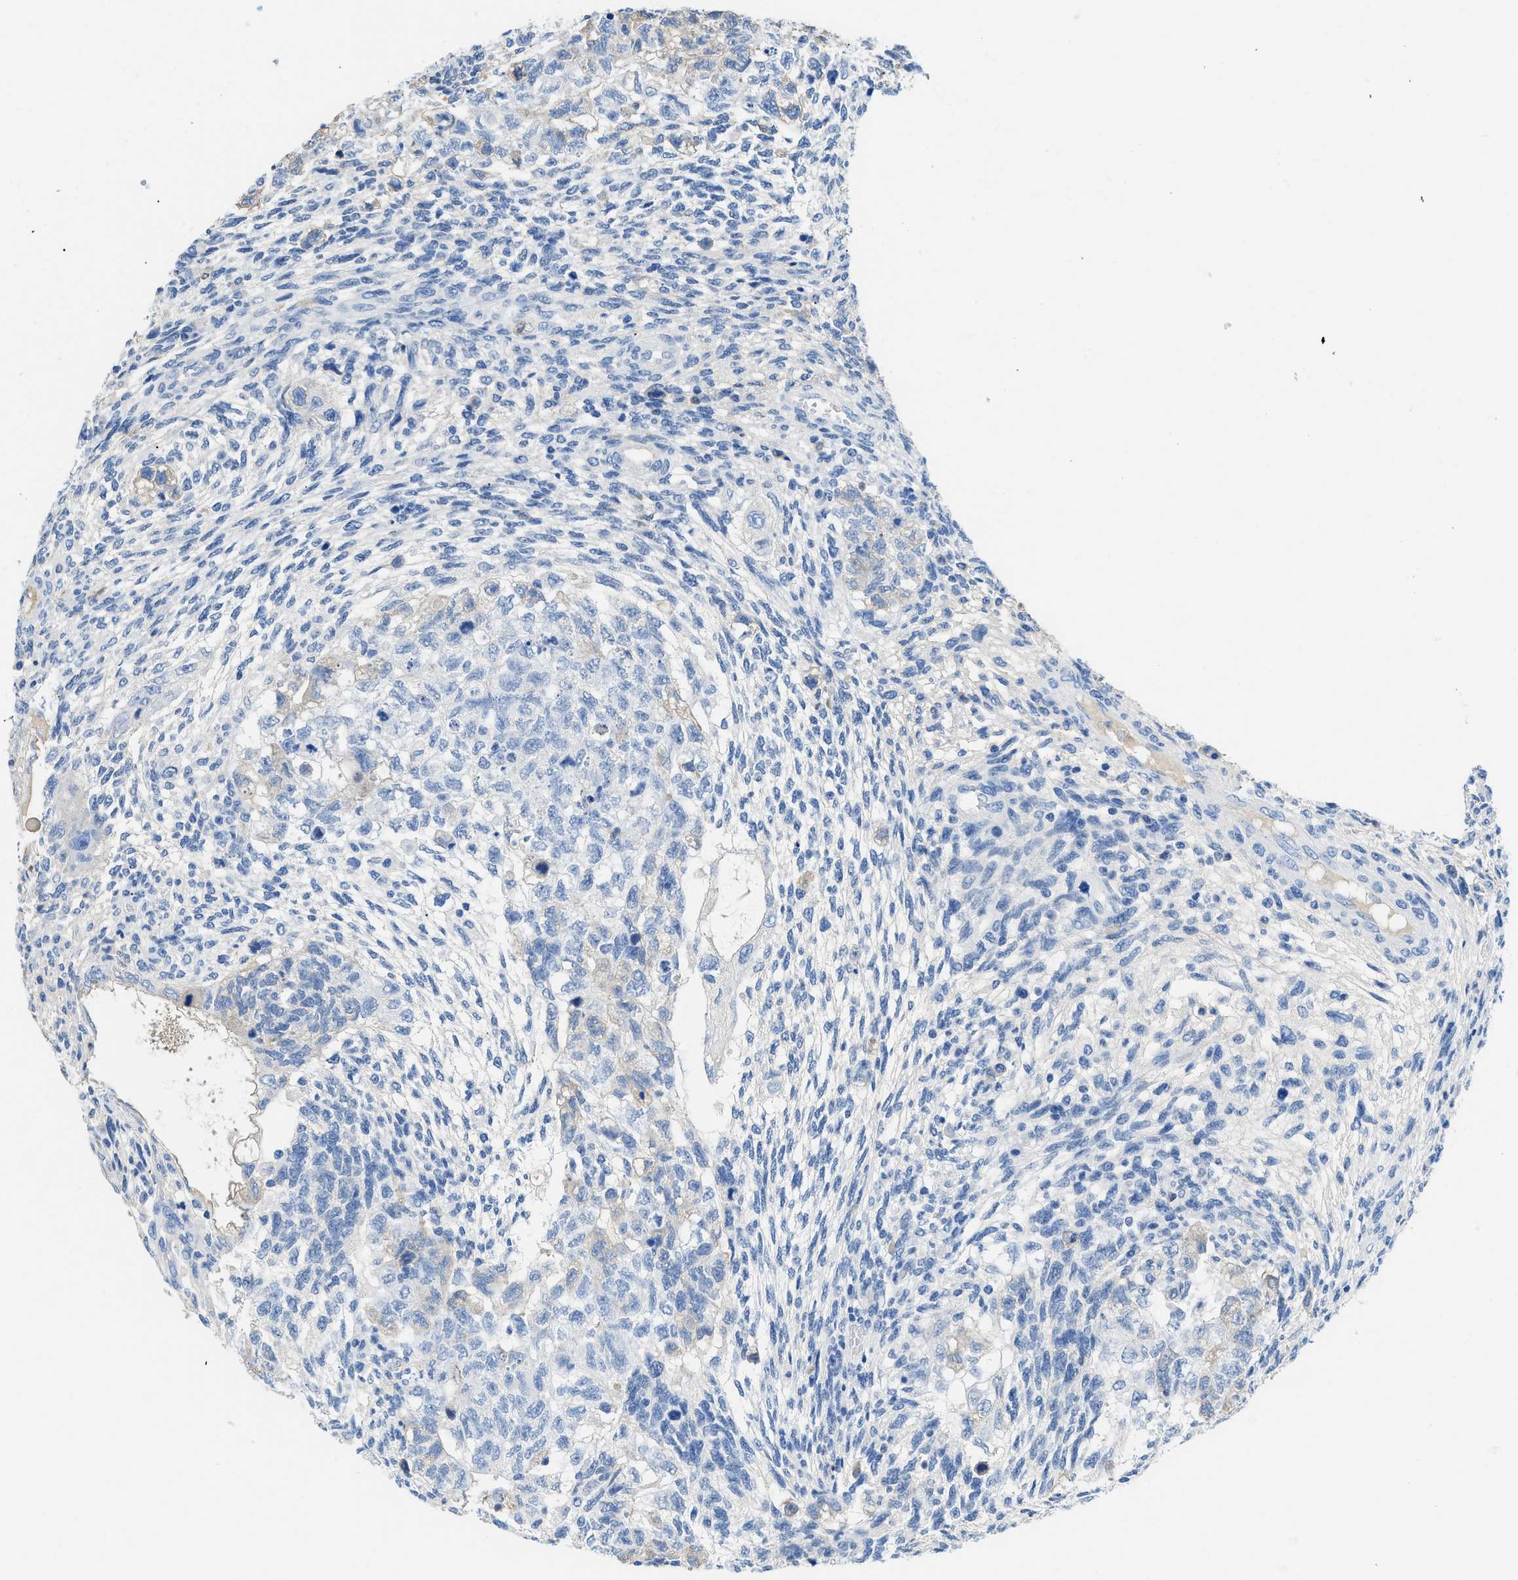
{"staining": {"intensity": "negative", "quantity": "none", "location": "none"}, "tissue": "testis cancer", "cell_type": "Tumor cells", "image_type": "cancer", "snomed": [{"axis": "morphology", "description": "Normal tissue, NOS"}, {"axis": "morphology", "description": "Carcinoma, Embryonal, NOS"}, {"axis": "topography", "description": "Testis"}], "caption": "This is an immunohistochemistry micrograph of testis cancer (embryonal carcinoma). There is no positivity in tumor cells.", "gene": "COL3A1", "patient": {"sex": "male", "age": 36}}